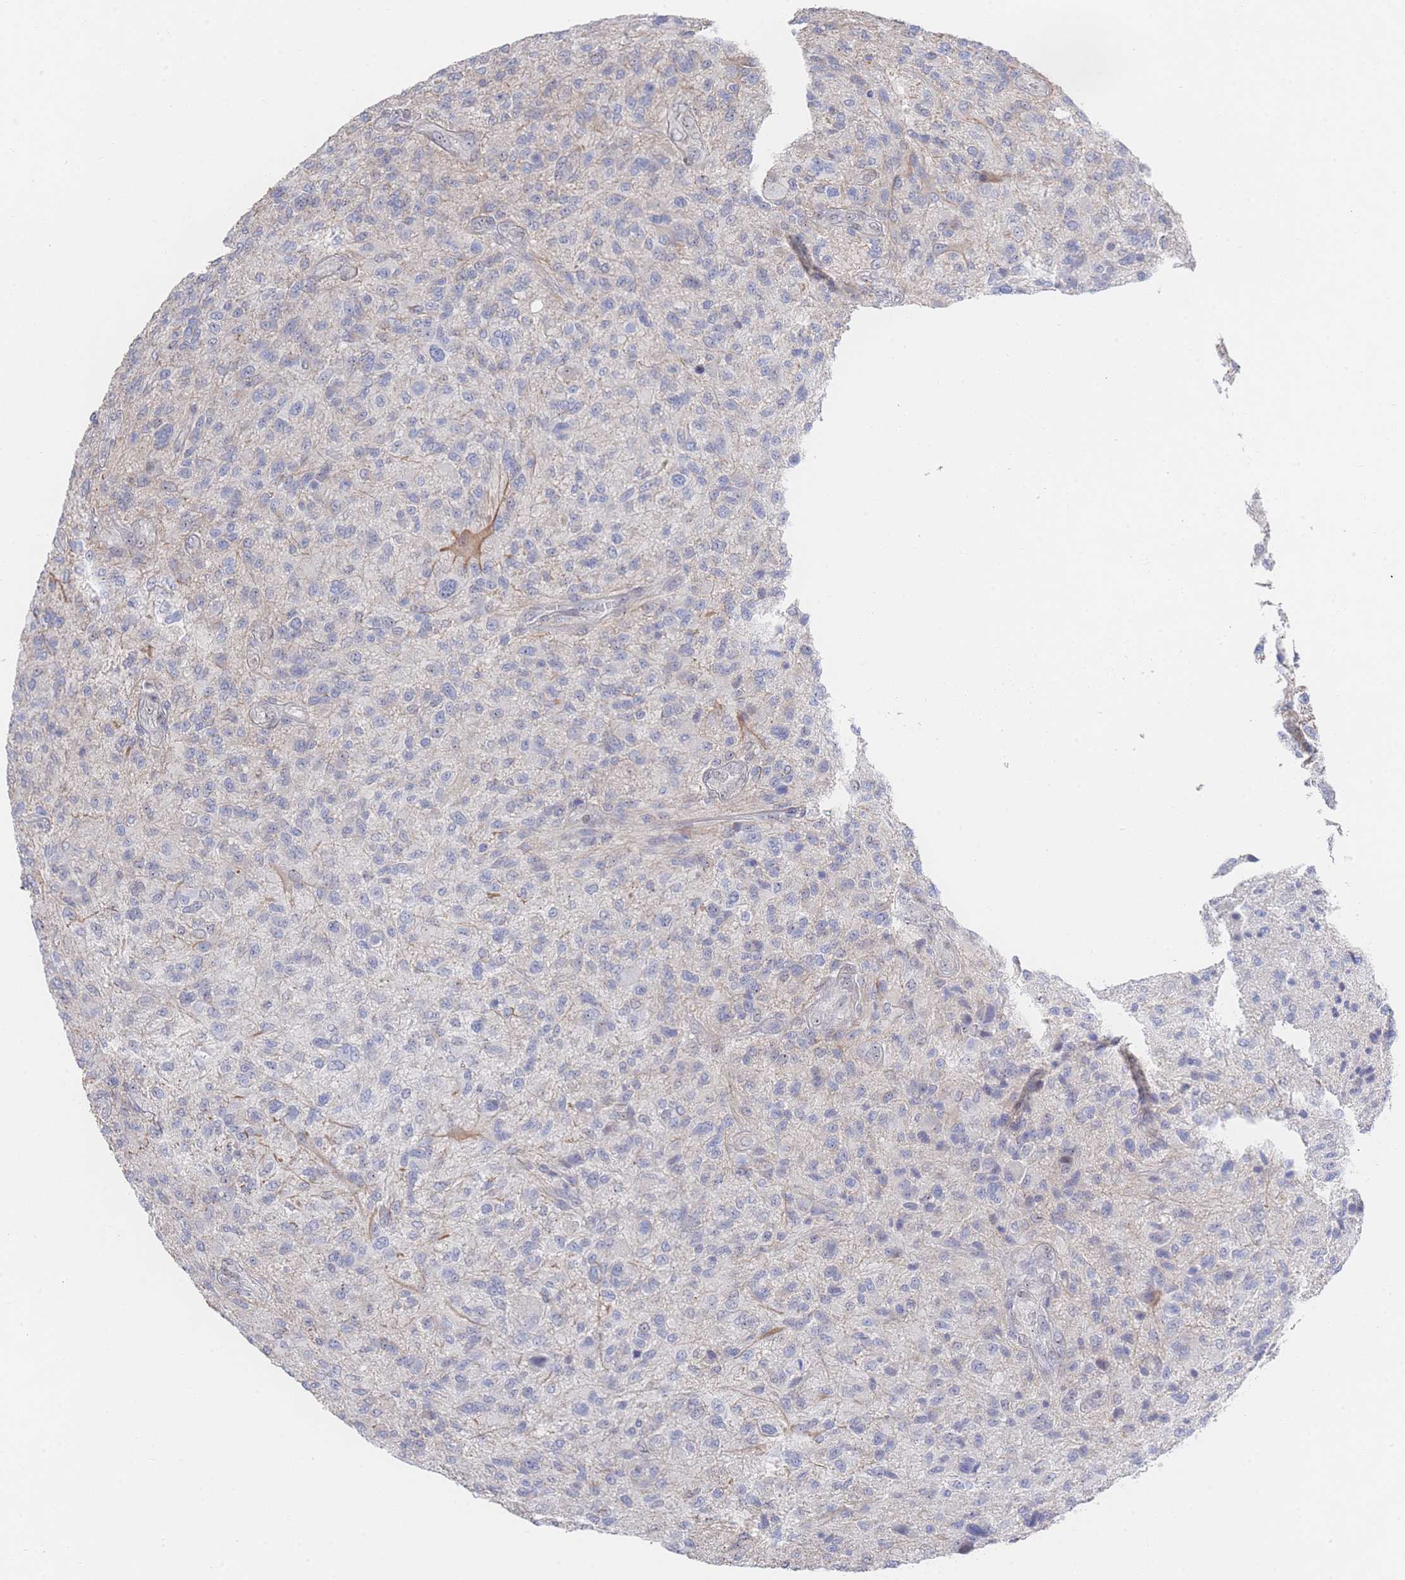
{"staining": {"intensity": "negative", "quantity": "none", "location": "none"}, "tissue": "glioma", "cell_type": "Tumor cells", "image_type": "cancer", "snomed": [{"axis": "morphology", "description": "Glioma, malignant, High grade"}, {"axis": "topography", "description": "Brain"}], "caption": "Malignant high-grade glioma was stained to show a protein in brown. There is no significant positivity in tumor cells.", "gene": "ZNF142", "patient": {"sex": "male", "age": 47}}